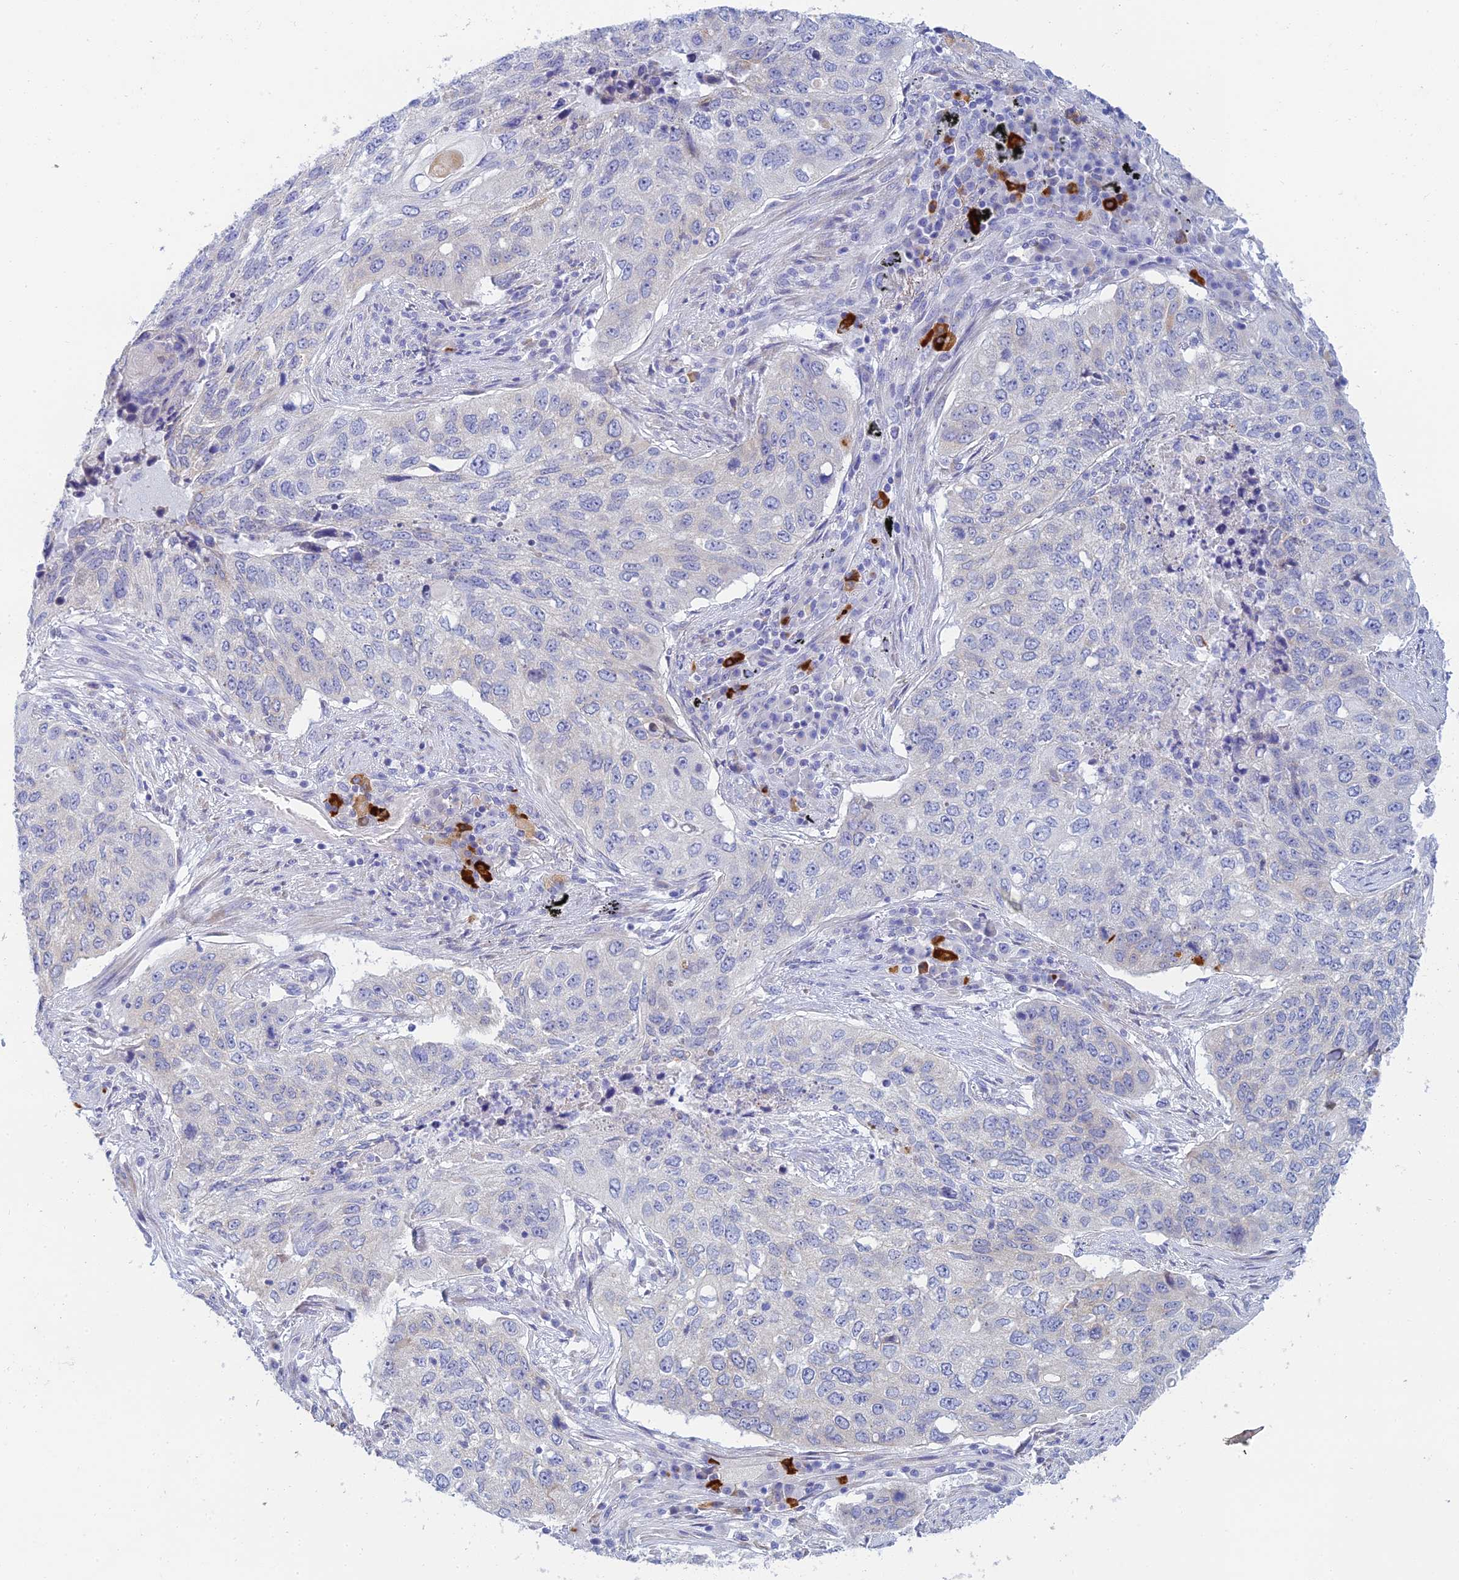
{"staining": {"intensity": "negative", "quantity": "none", "location": "none"}, "tissue": "lung cancer", "cell_type": "Tumor cells", "image_type": "cancer", "snomed": [{"axis": "morphology", "description": "Squamous cell carcinoma, NOS"}, {"axis": "topography", "description": "Lung"}], "caption": "DAB (3,3'-diaminobenzidine) immunohistochemical staining of human lung cancer reveals no significant staining in tumor cells.", "gene": "CEP152", "patient": {"sex": "female", "age": 63}}